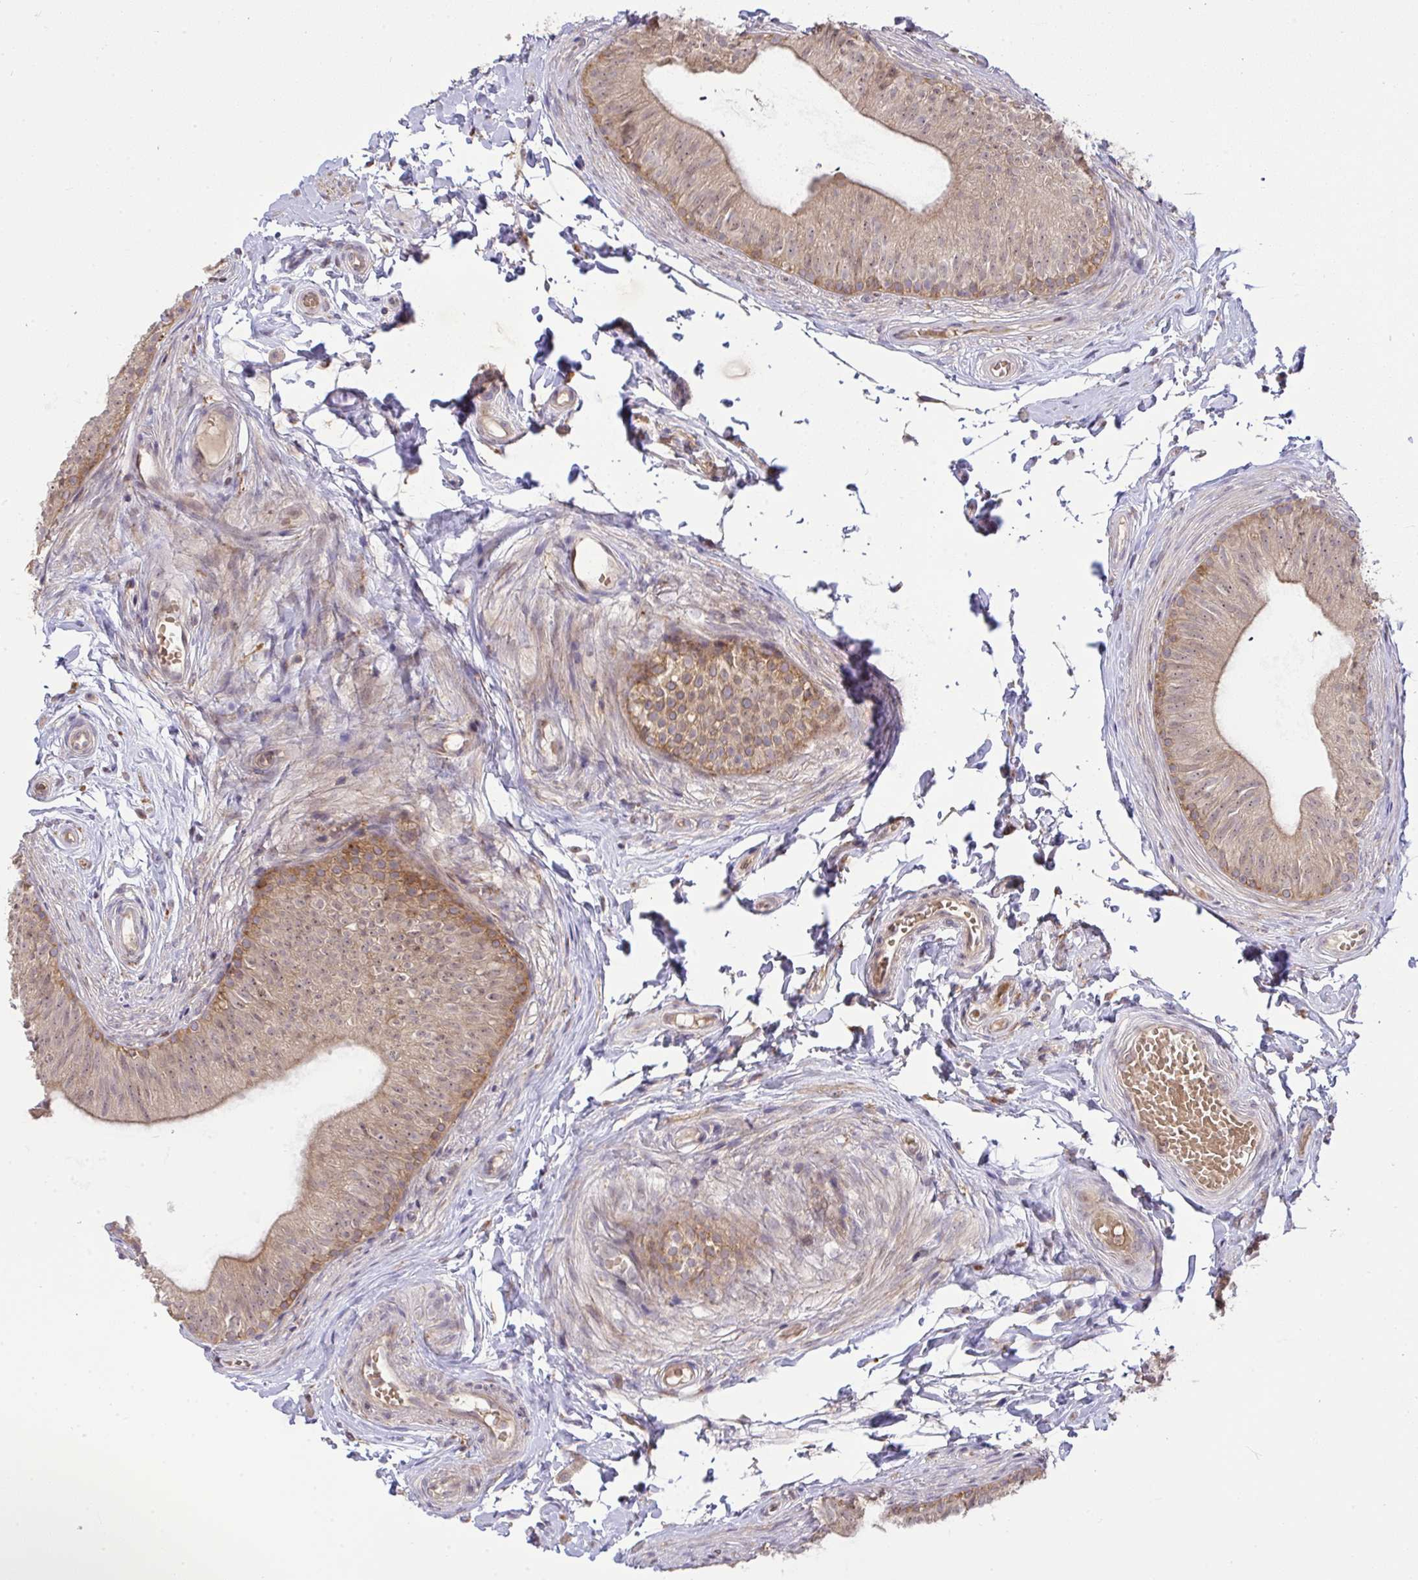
{"staining": {"intensity": "moderate", "quantity": ">75%", "location": "cytoplasmic/membranous,nuclear"}, "tissue": "epididymis", "cell_type": "Glandular cells", "image_type": "normal", "snomed": [{"axis": "morphology", "description": "Normal tissue, NOS"}, {"axis": "topography", "description": "Epididymis, spermatic cord, NOS"}, {"axis": "topography", "description": "Epididymis"}, {"axis": "topography", "description": "Peripheral nerve tissue"}], "caption": "About >75% of glandular cells in normal human epididymis show moderate cytoplasmic/membranous,nuclear protein expression as visualized by brown immunohistochemical staining.", "gene": "SLC9A6", "patient": {"sex": "male", "age": 29}}